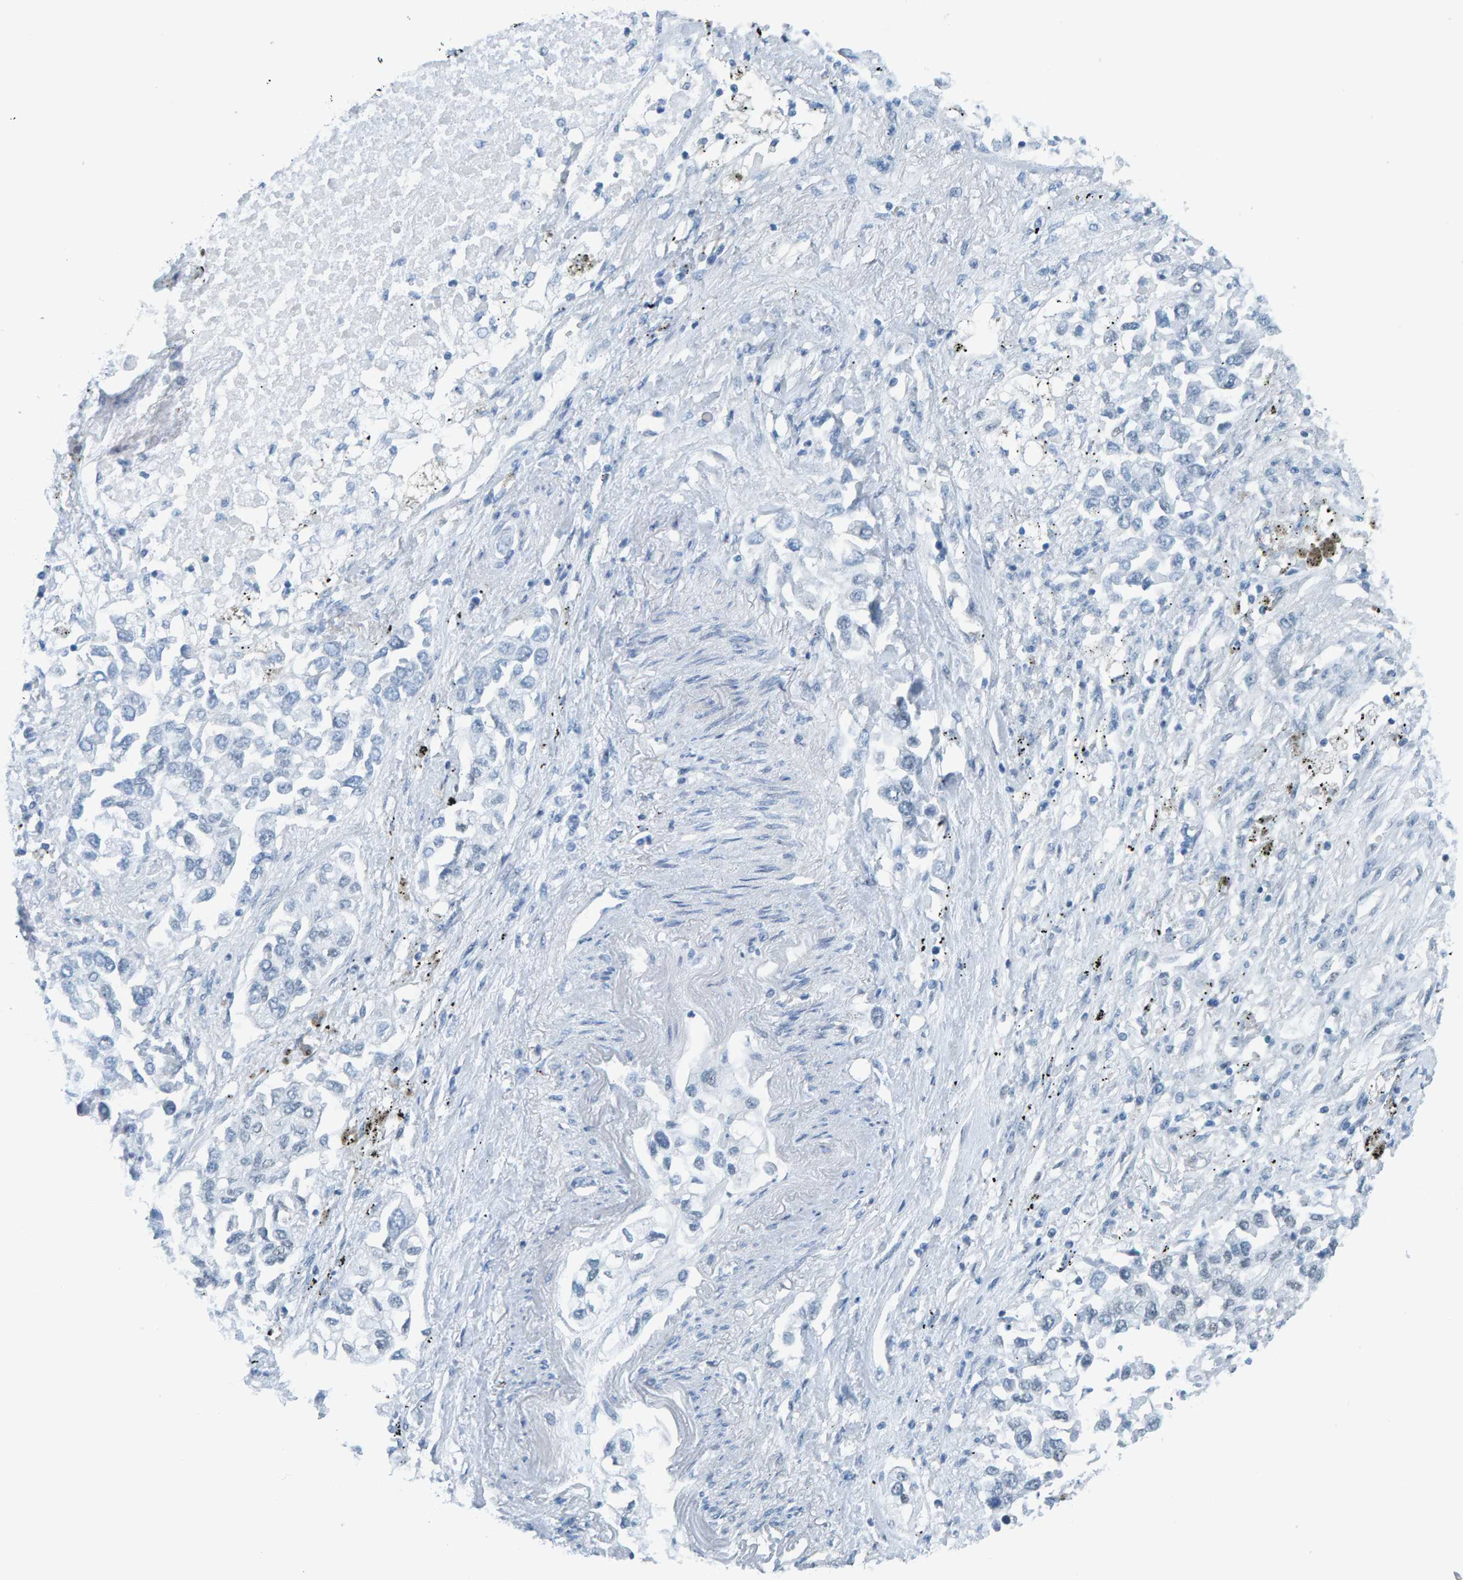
{"staining": {"intensity": "negative", "quantity": "none", "location": "none"}, "tissue": "lung cancer", "cell_type": "Tumor cells", "image_type": "cancer", "snomed": [{"axis": "morphology", "description": "Inflammation, NOS"}, {"axis": "morphology", "description": "Adenocarcinoma, NOS"}, {"axis": "topography", "description": "Lung"}], "caption": "Immunohistochemistry (IHC) of lung adenocarcinoma displays no positivity in tumor cells.", "gene": "CNP", "patient": {"sex": "male", "age": 63}}